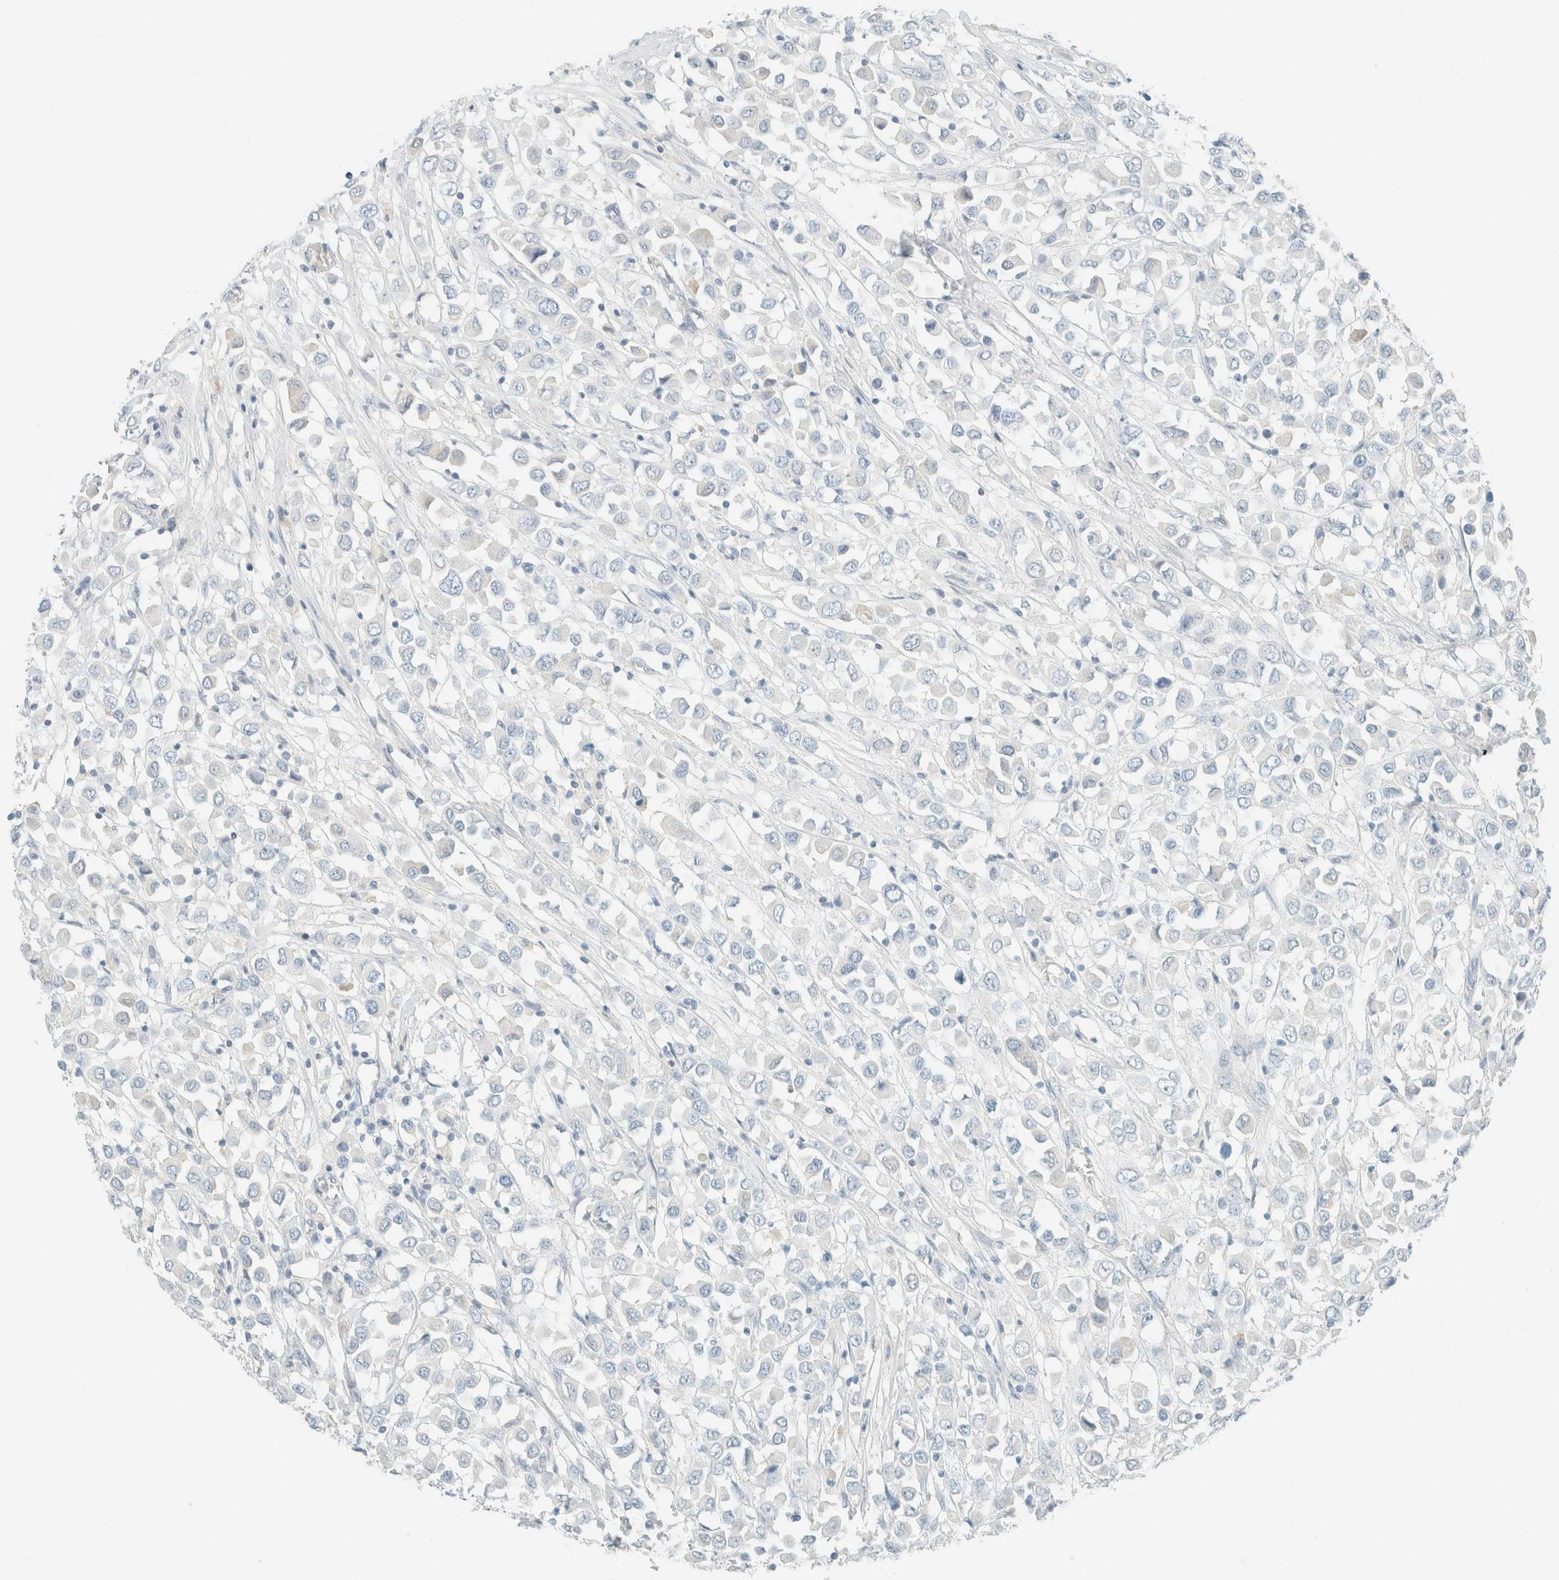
{"staining": {"intensity": "negative", "quantity": "none", "location": "none"}, "tissue": "breast cancer", "cell_type": "Tumor cells", "image_type": "cancer", "snomed": [{"axis": "morphology", "description": "Duct carcinoma"}, {"axis": "topography", "description": "Breast"}], "caption": "Immunohistochemistry micrograph of intraductal carcinoma (breast) stained for a protein (brown), which reveals no expression in tumor cells. (DAB (3,3'-diaminobenzidine) immunohistochemistry (IHC) with hematoxylin counter stain).", "gene": "GPA33", "patient": {"sex": "female", "age": 61}}